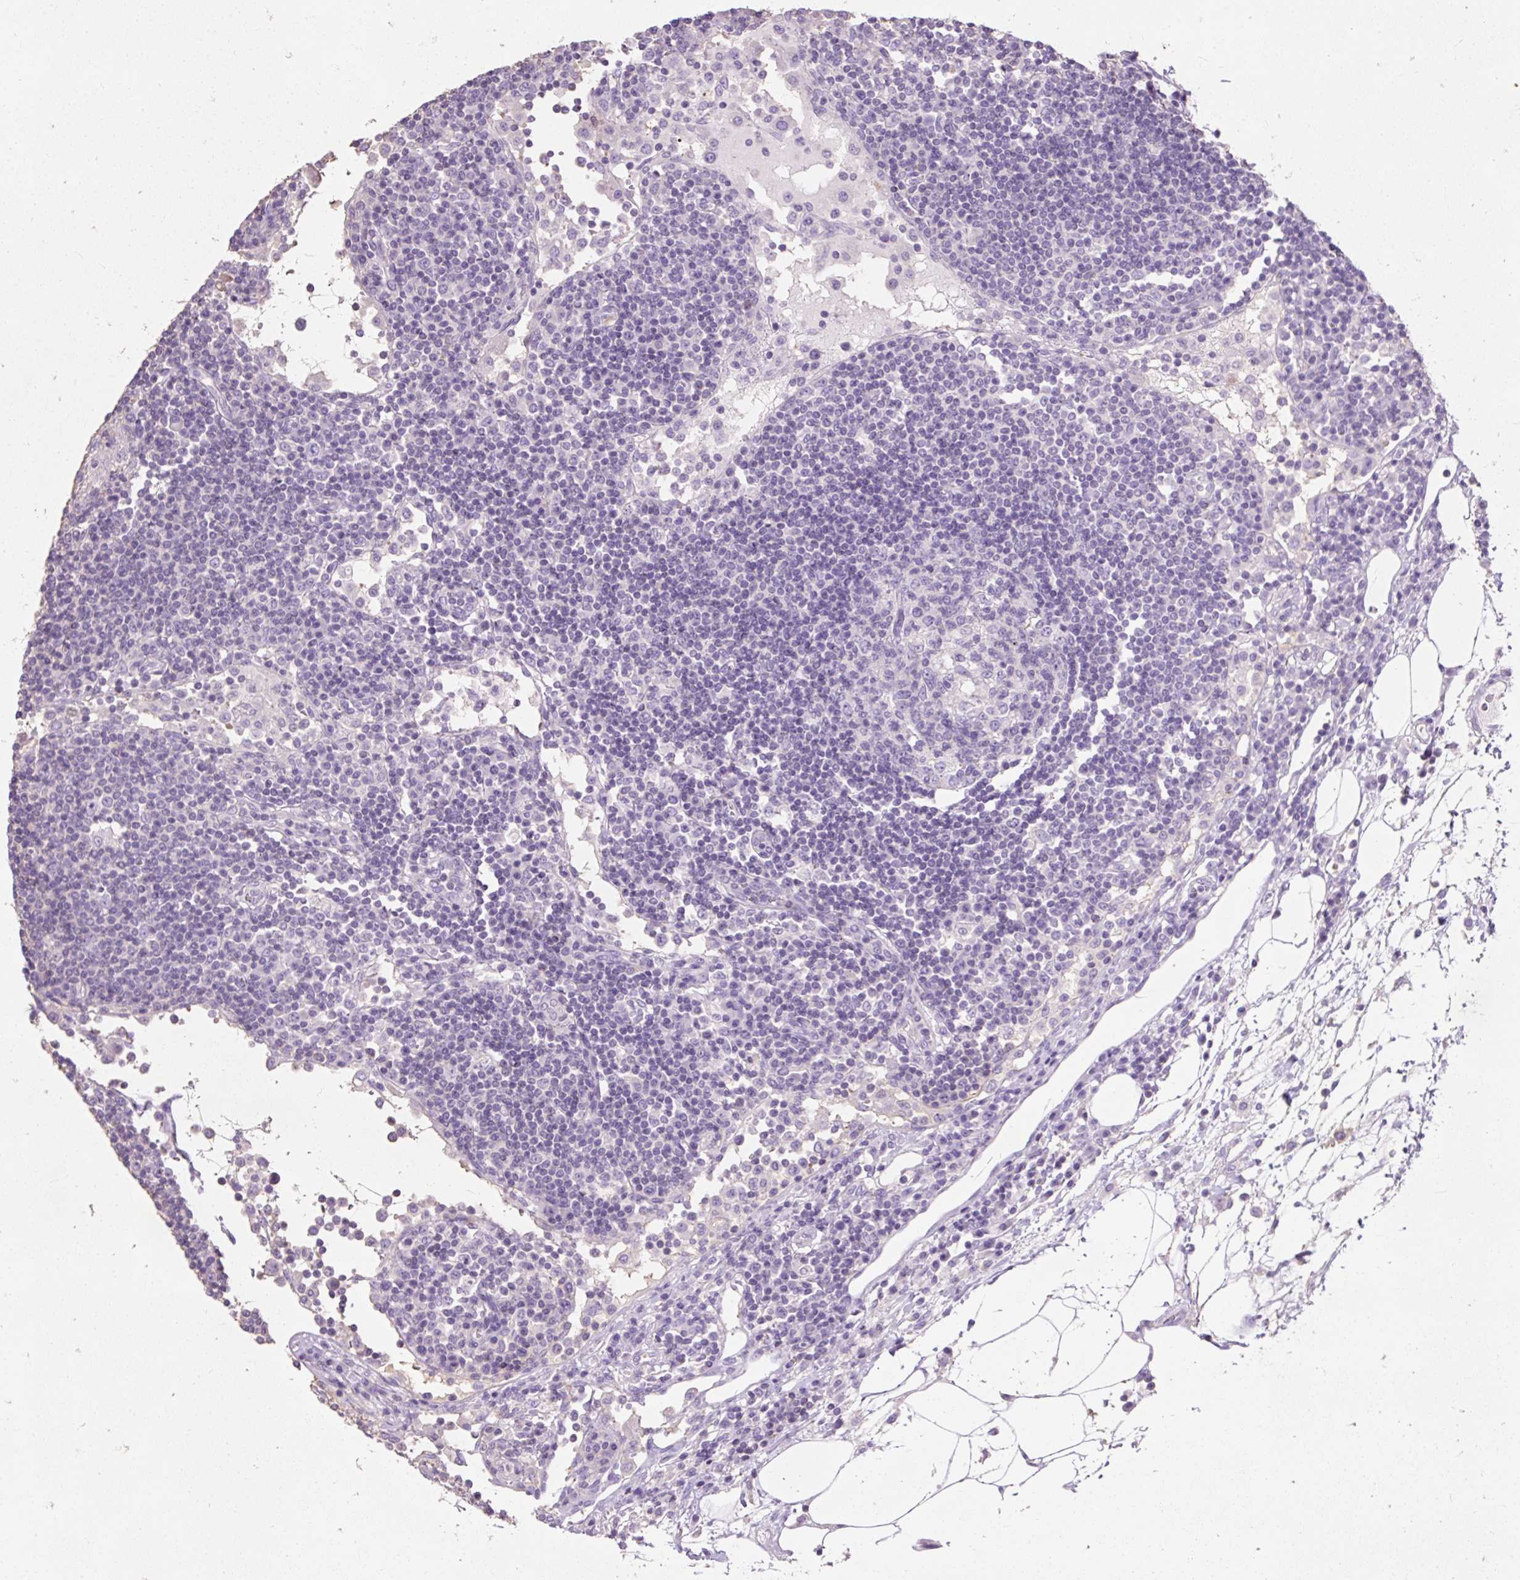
{"staining": {"intensity": "negative", "quantity": "none", "location": "none"}, "tissue": "lymph node", "cell_type": "Germinal center cells", "image_type": "normal", "snomed": [{"axis": "morphology", "description": "Normal tissue, NOS"}, {"axis": "topography", "description": "Lymph node"}], "caption": "Germinal center cells are negative for protein expression in normal human lymph node. (Stains: DAB (3,3'-diaminobenzidine) IHC with hematoxylin counter stain, Microscopy: brightfield microscopy at high magnification).", "gene": "OR10A7", "patient": {"sex": "female", "age": 53}}